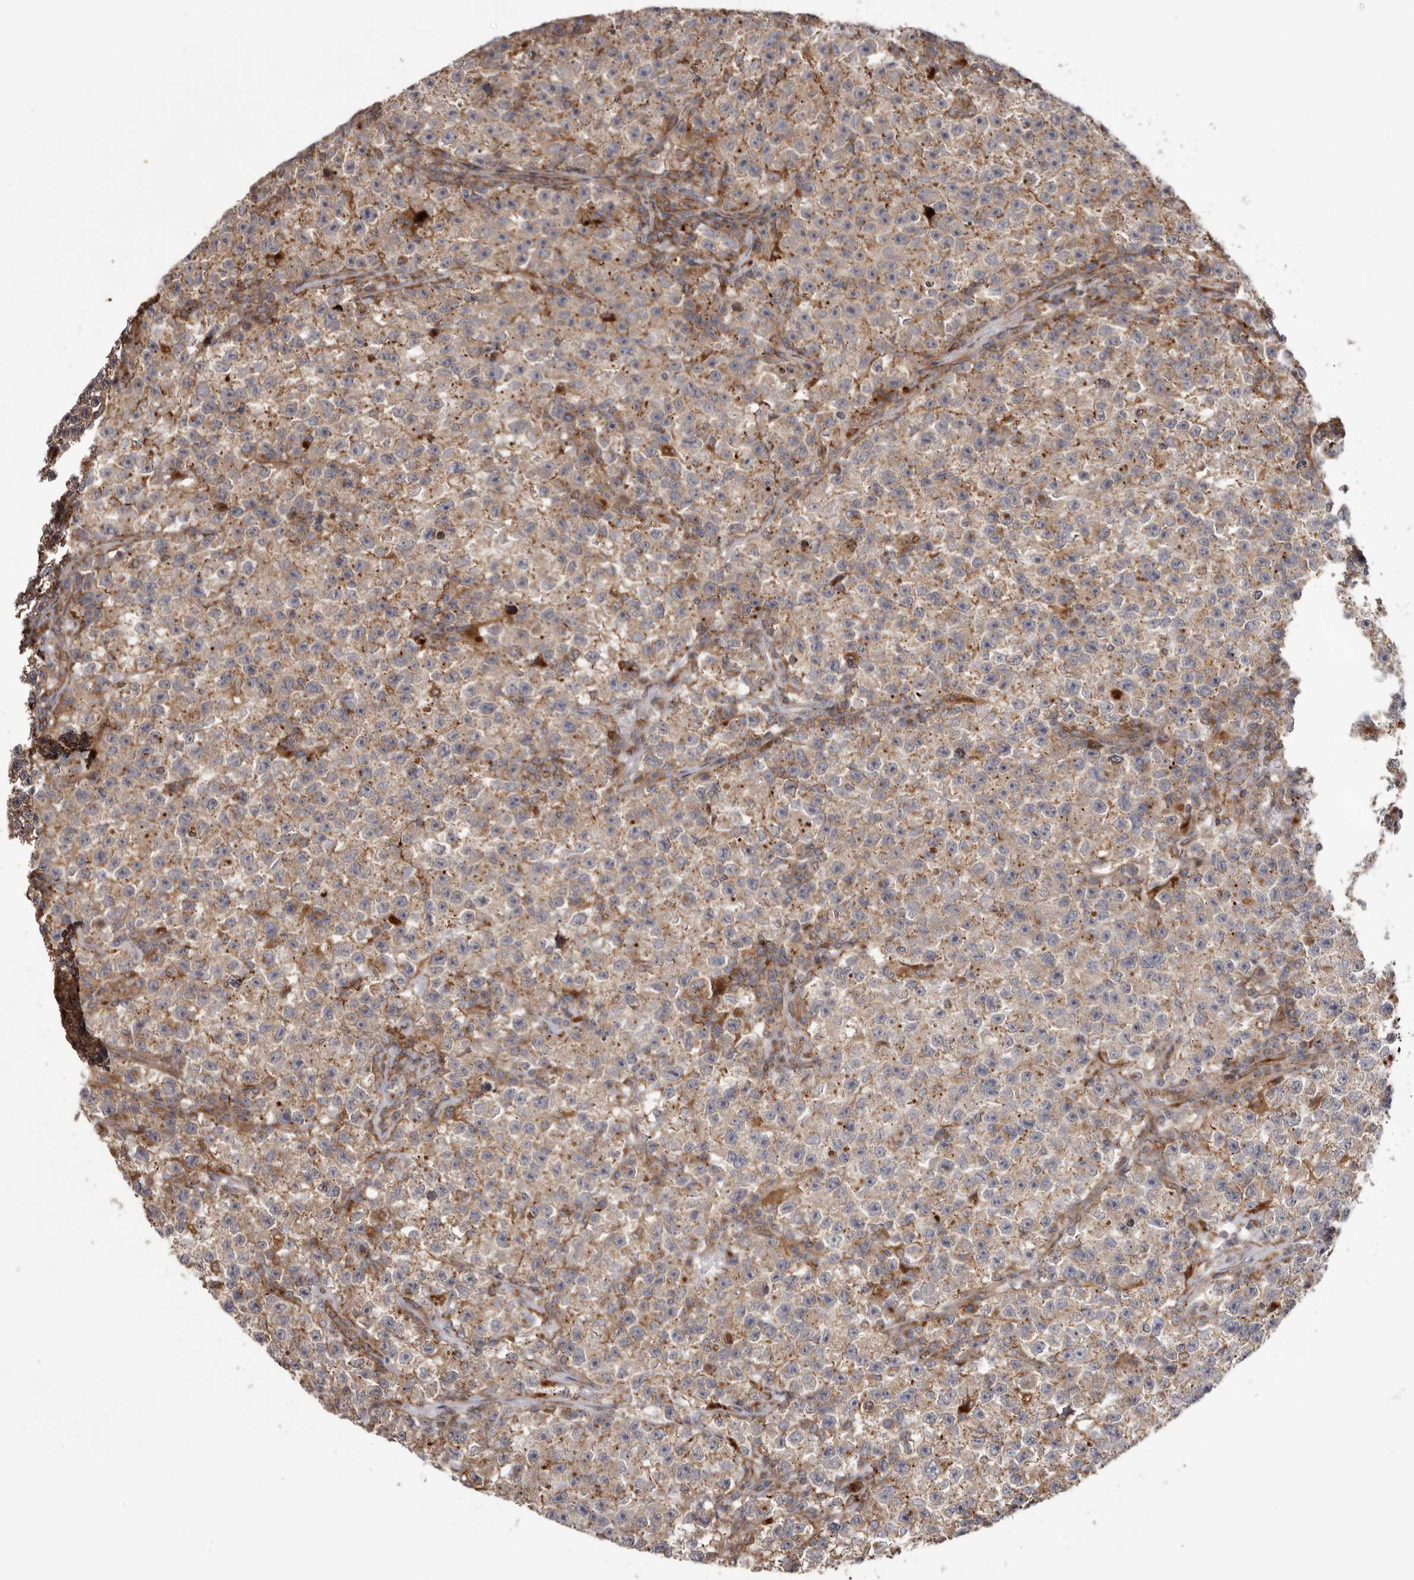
{"staining": {"intensity": "weak", "quantity": ">75%", "location": "cytoplasmic/membranous"}, "tissue": "testis cancer", "cell_type": "Tumor cells", "image_type": "cancer", "snomed": [{"axis": "morphology", "description": "Seminoma, NOS"}, {"axis": "topography", "description": "Testis"}], "caption": "Immunohistochemistry image of human testis cancer (seminoma) stained for a protein (brown), which exhibits low levels of weak cytoplasmic/membranous positivity in approximately >75% of tumor cells.", "gene": "NUP43", "patient": {"sex": "male", "age": 22}}